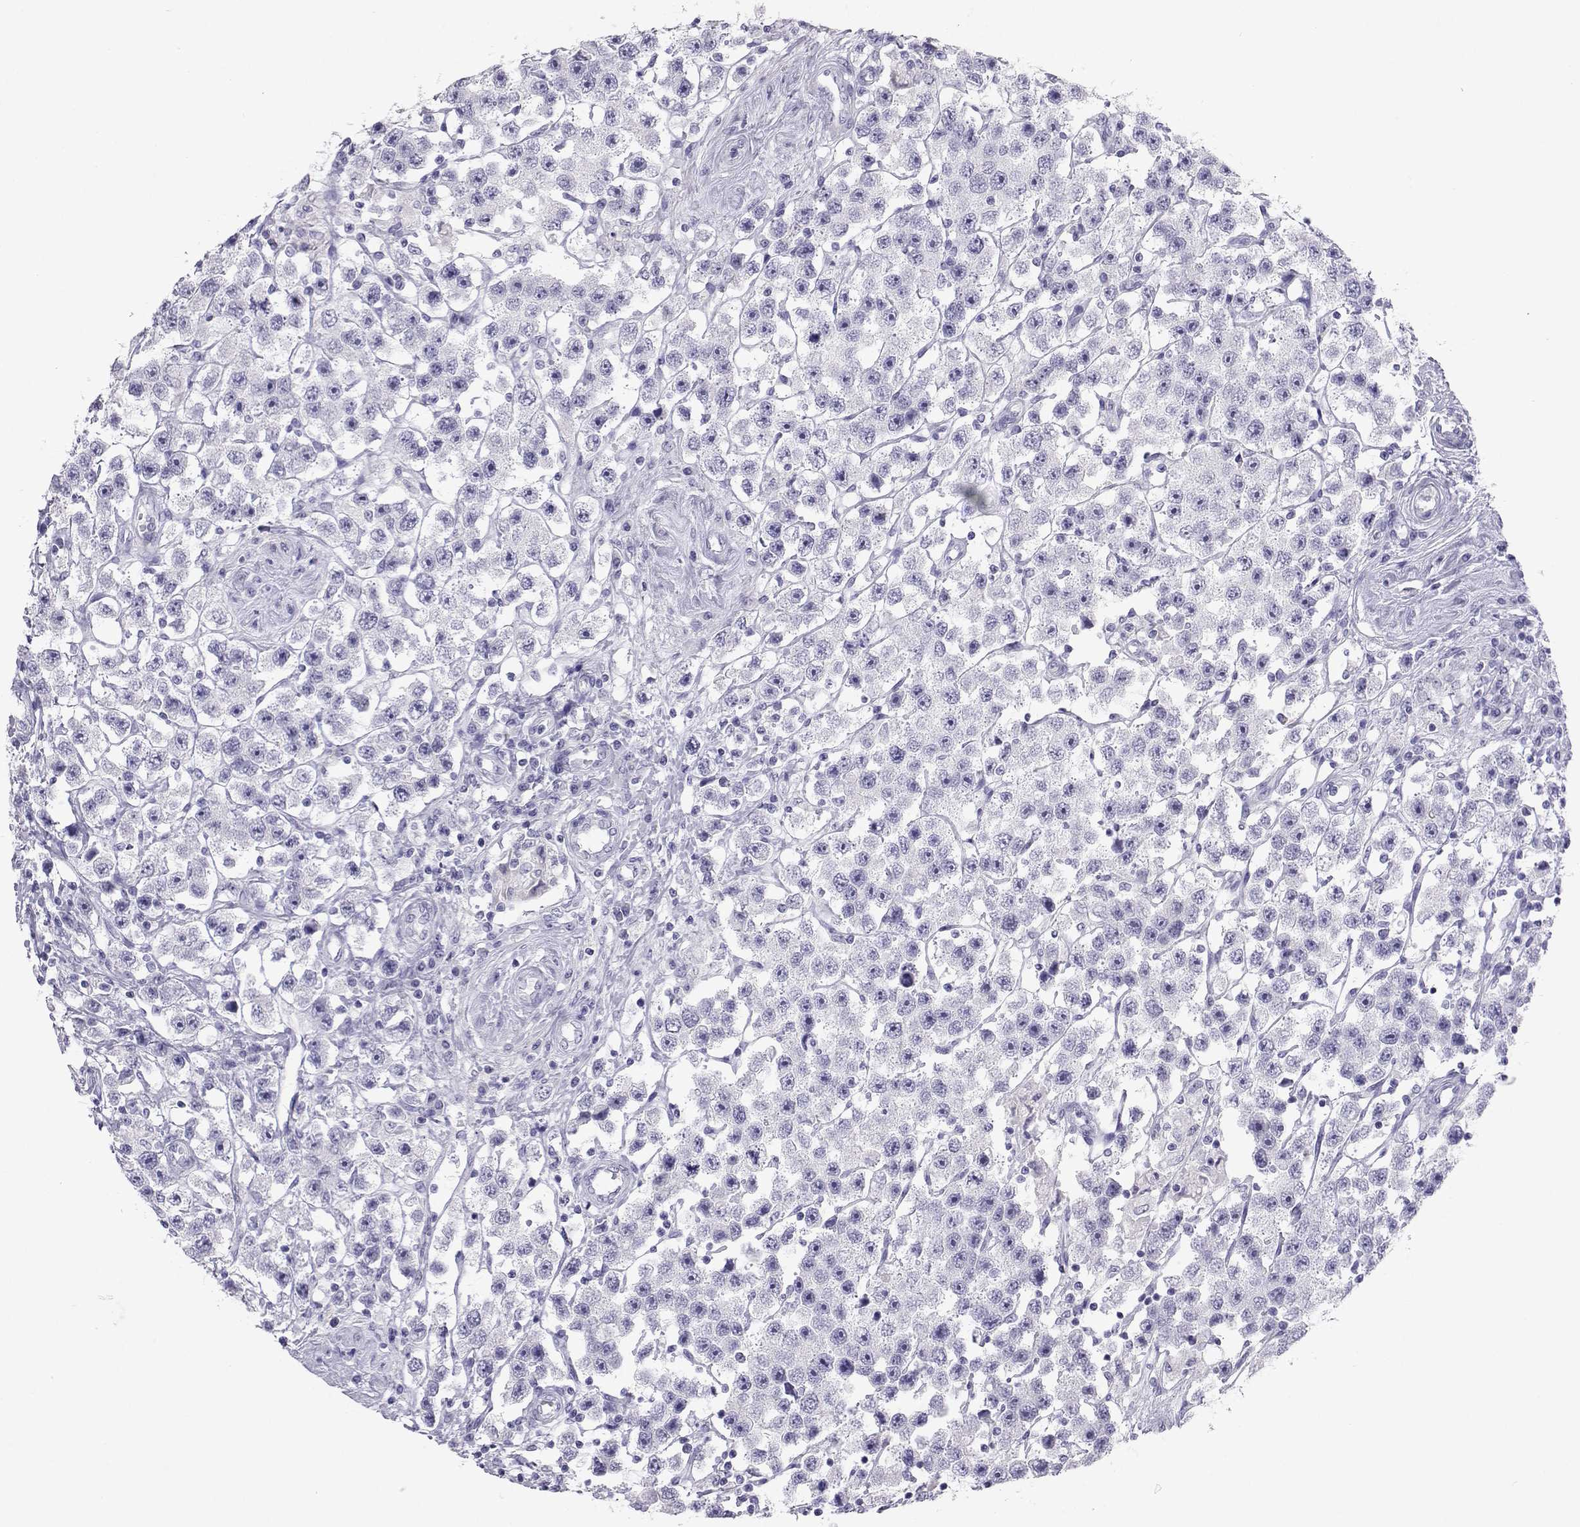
{"staining": {"intensity": "negative", "quantity": "none", "location": "none"}, "tissue": "testis cancer", "cell_type": "Tumor cells", "image_type": "cancer", "snomed": [{"axis": "morphology", "description": "Seminoma, NOS"}, {"axis": "topography", "description": "Testis"}], "caption": "There is no significant positivity in tumor cells of testis seminoma. (Brightfield microscopy of DAB immunohistochemistry (IHC) at high magnification).", "gene": "PLIN4", "patient": {"sex": "male", "age": 45}}